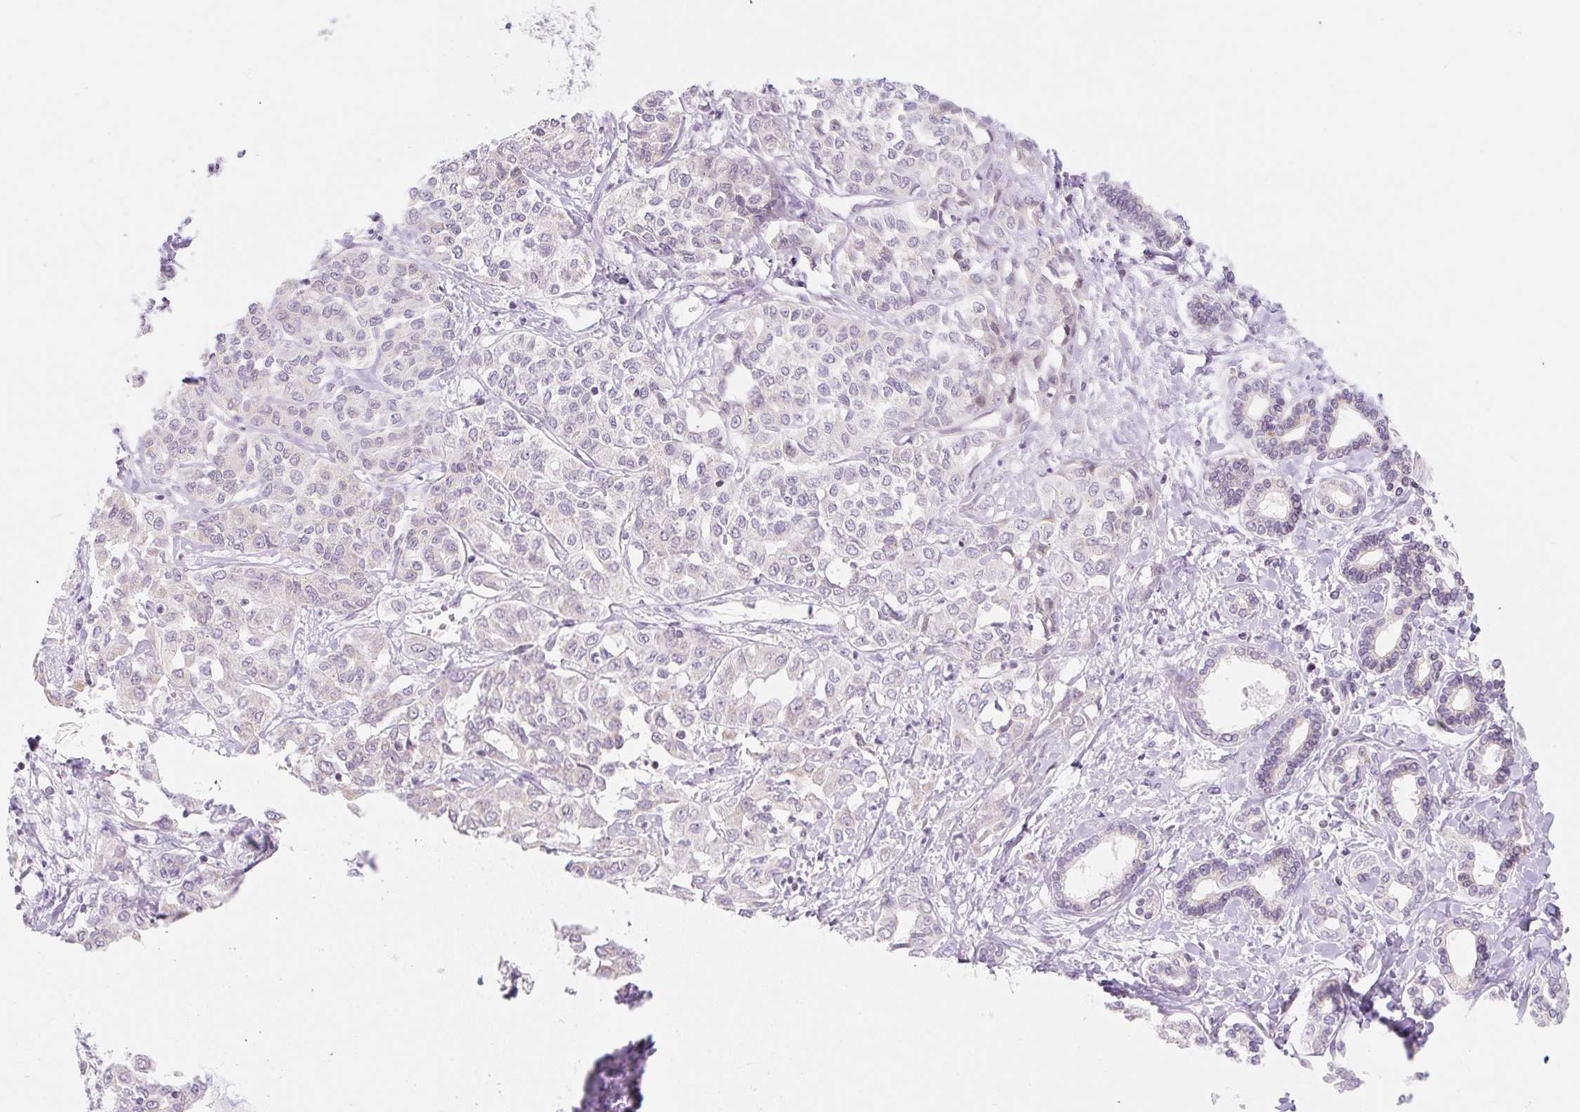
{"staining": {"intensity": "negative", "quantity": "none", "location": "none"}, "tissue": "liver cancer", "cell_type": "Tumor cells", "image_type": "cancer", "snomed": [{"axis": "morphology", "description": "Cholangiocarcinoma"}, {"axis": "topography", "description": "Liver"}], "caption": "Immunohistochemical staining of liver cancer shows no significant positivity in tumor cells. The staining is performed using DAB (3,3'-diaminobenzidine) brown chromogen with nuclei counter-stained in using hematoxylin.", "gene": "CASKIN1", "patient": {"sex": "female", "age": 77}}